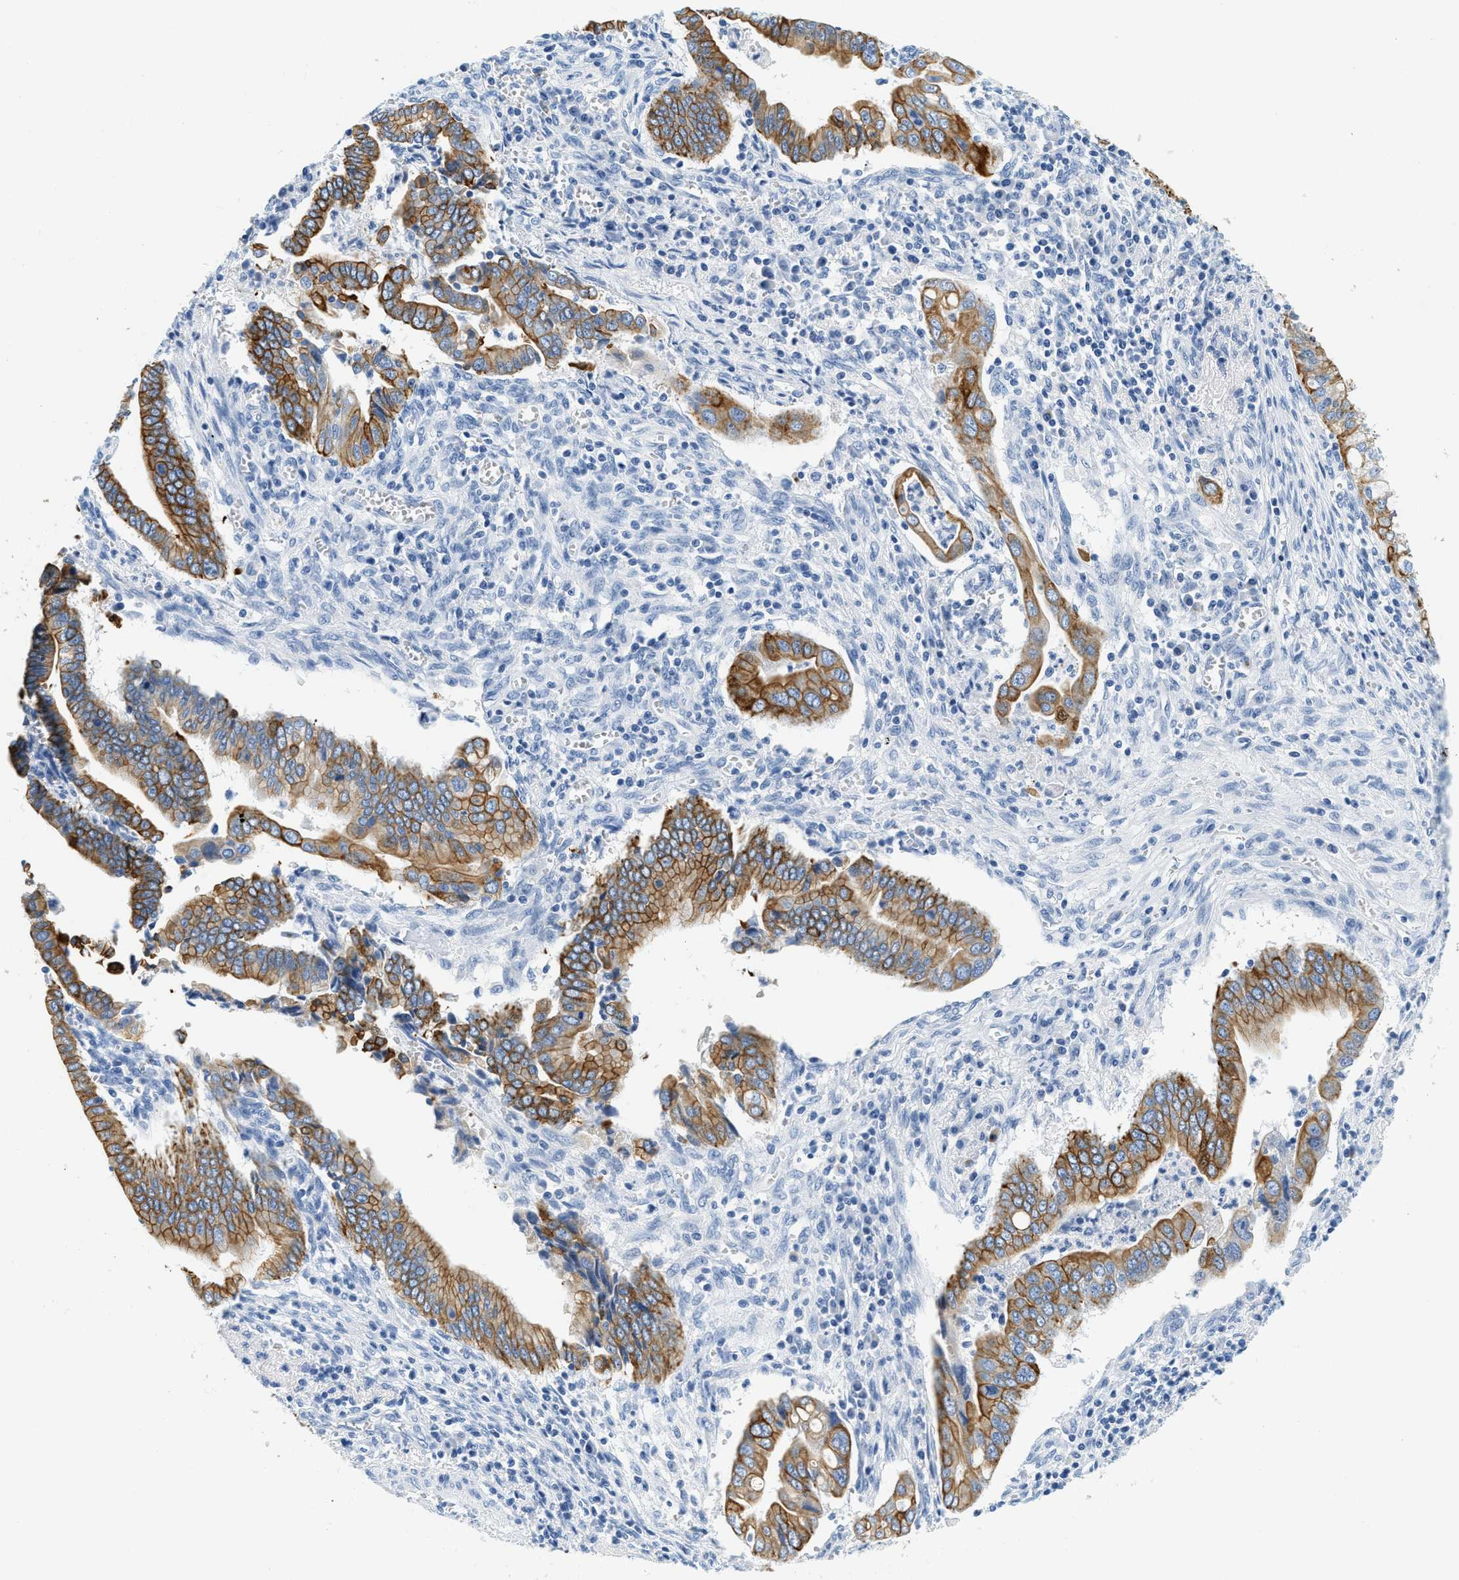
{"staining": {"intensity": "moderate", "quantity": ">75%", "location": "cytoplasmic/membranous"}, "tissue": "cervical cancer", "cell_type": "Tumor cells", "image_type": "cancer", "snomed": [{"axis": "morphology", "description": "Adenocarcinoma, NOS"}, {"axis": "topography", "description": "Cervix"}], "caption": "High-magnification brightfield microscopy of cervical cancer (adenocarcinoma) stained with DAB (3,3'-diaminobenzidine) (brown) and counterstained with hematoxylin (blue). tumor cells exhibit moderate cytoplasmic/membranous expression is appreciated in about>75% of cells.", "gene": "STXBP2", "patient": {"sex": "female", "age": 44}}